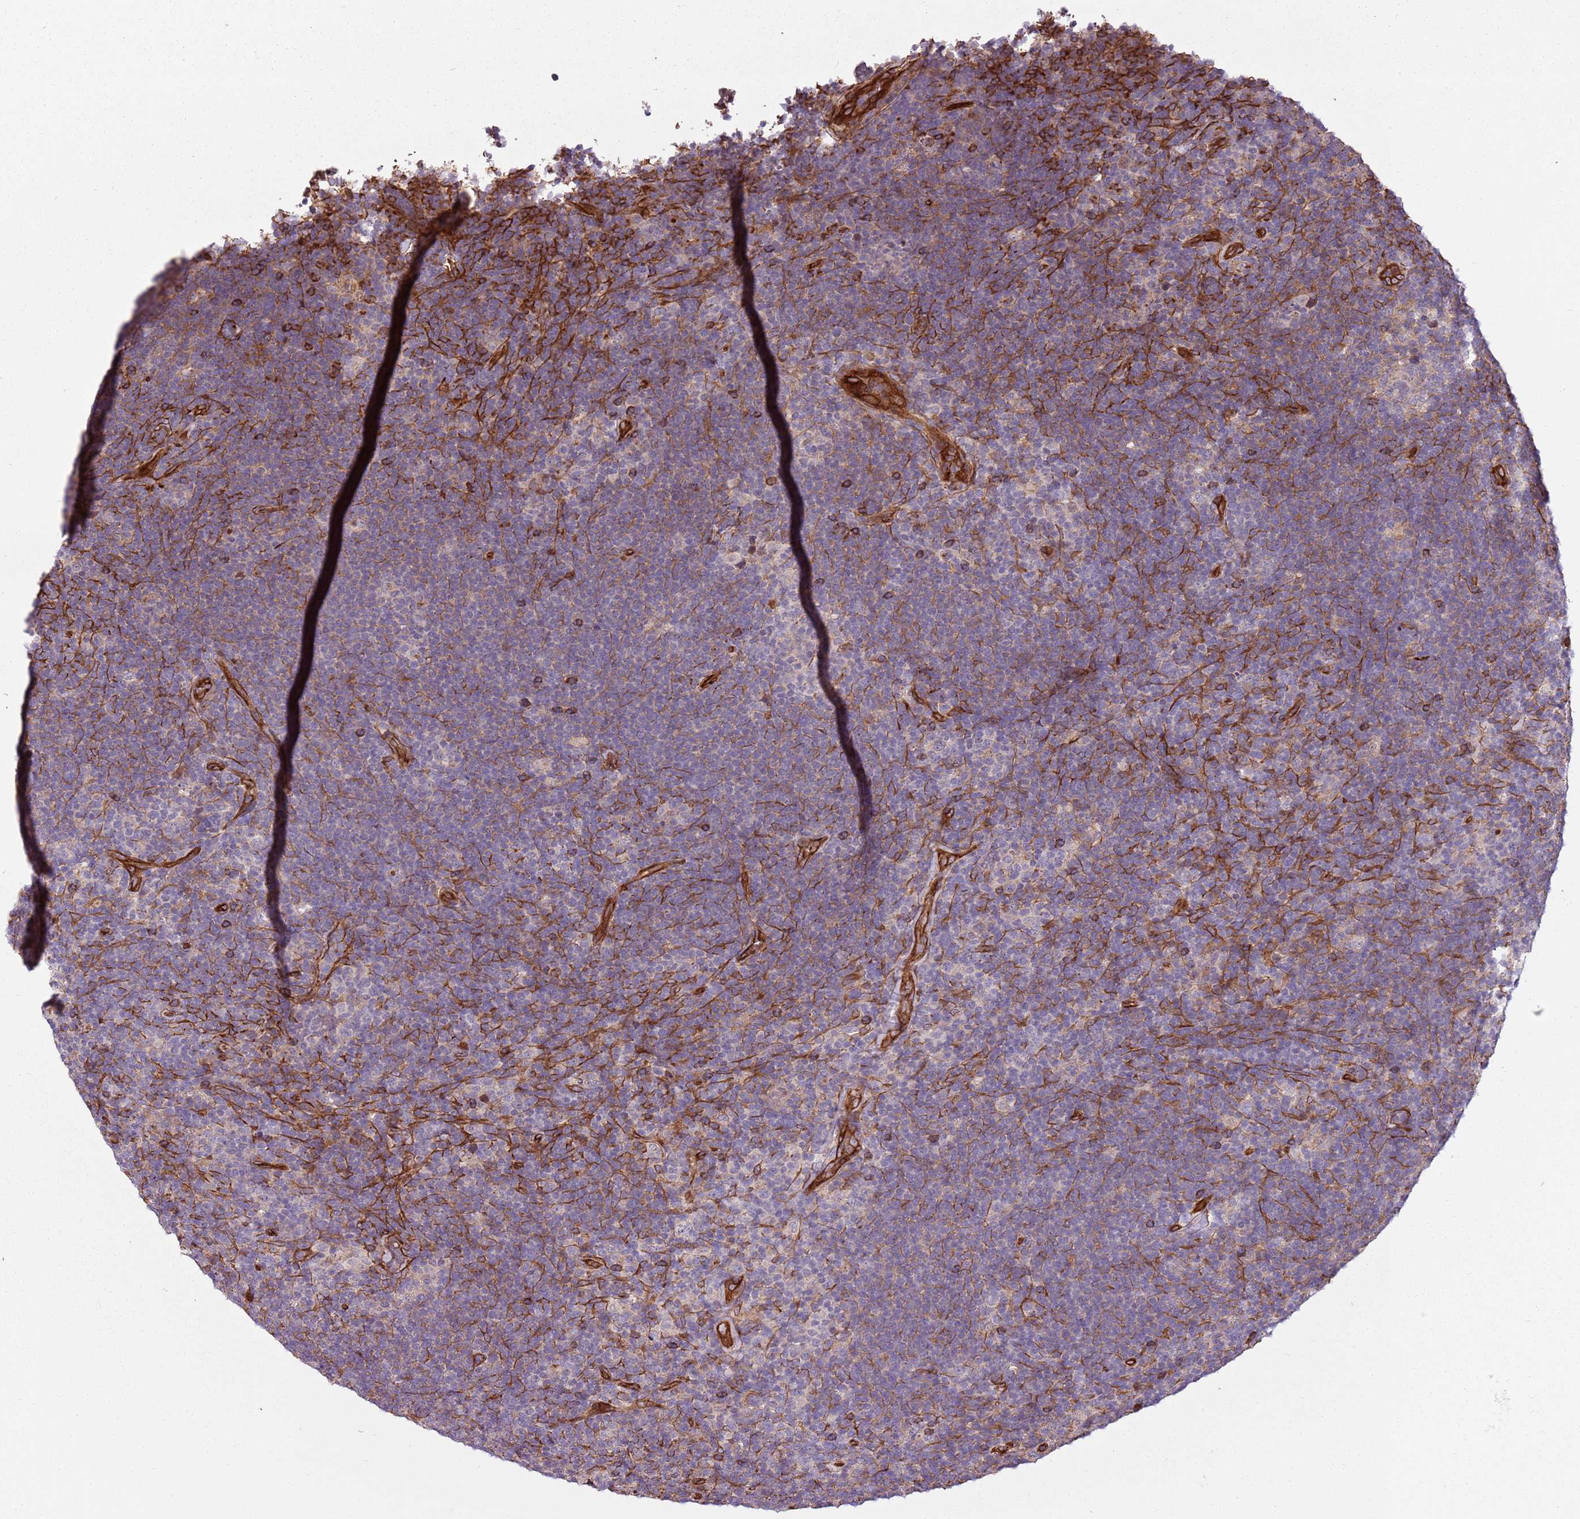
{"staining": {"intensity": "negative", "quantity": "none", "location": "none"}, "tissue": "lymphoma", "cell_type": "Tumor cells", "image_type": "cancer", "snomed": [{"axis": "morphology", "description": "Hodgkin's disease, NOS"}, {"axis": "topography", "description": "Lymph node"}], "caption": "IHC of Hodgkin's disease reveals no staining in tumor cells.", "gene": "ZNF827", "patient": {"sex": "female", "age": 57}}